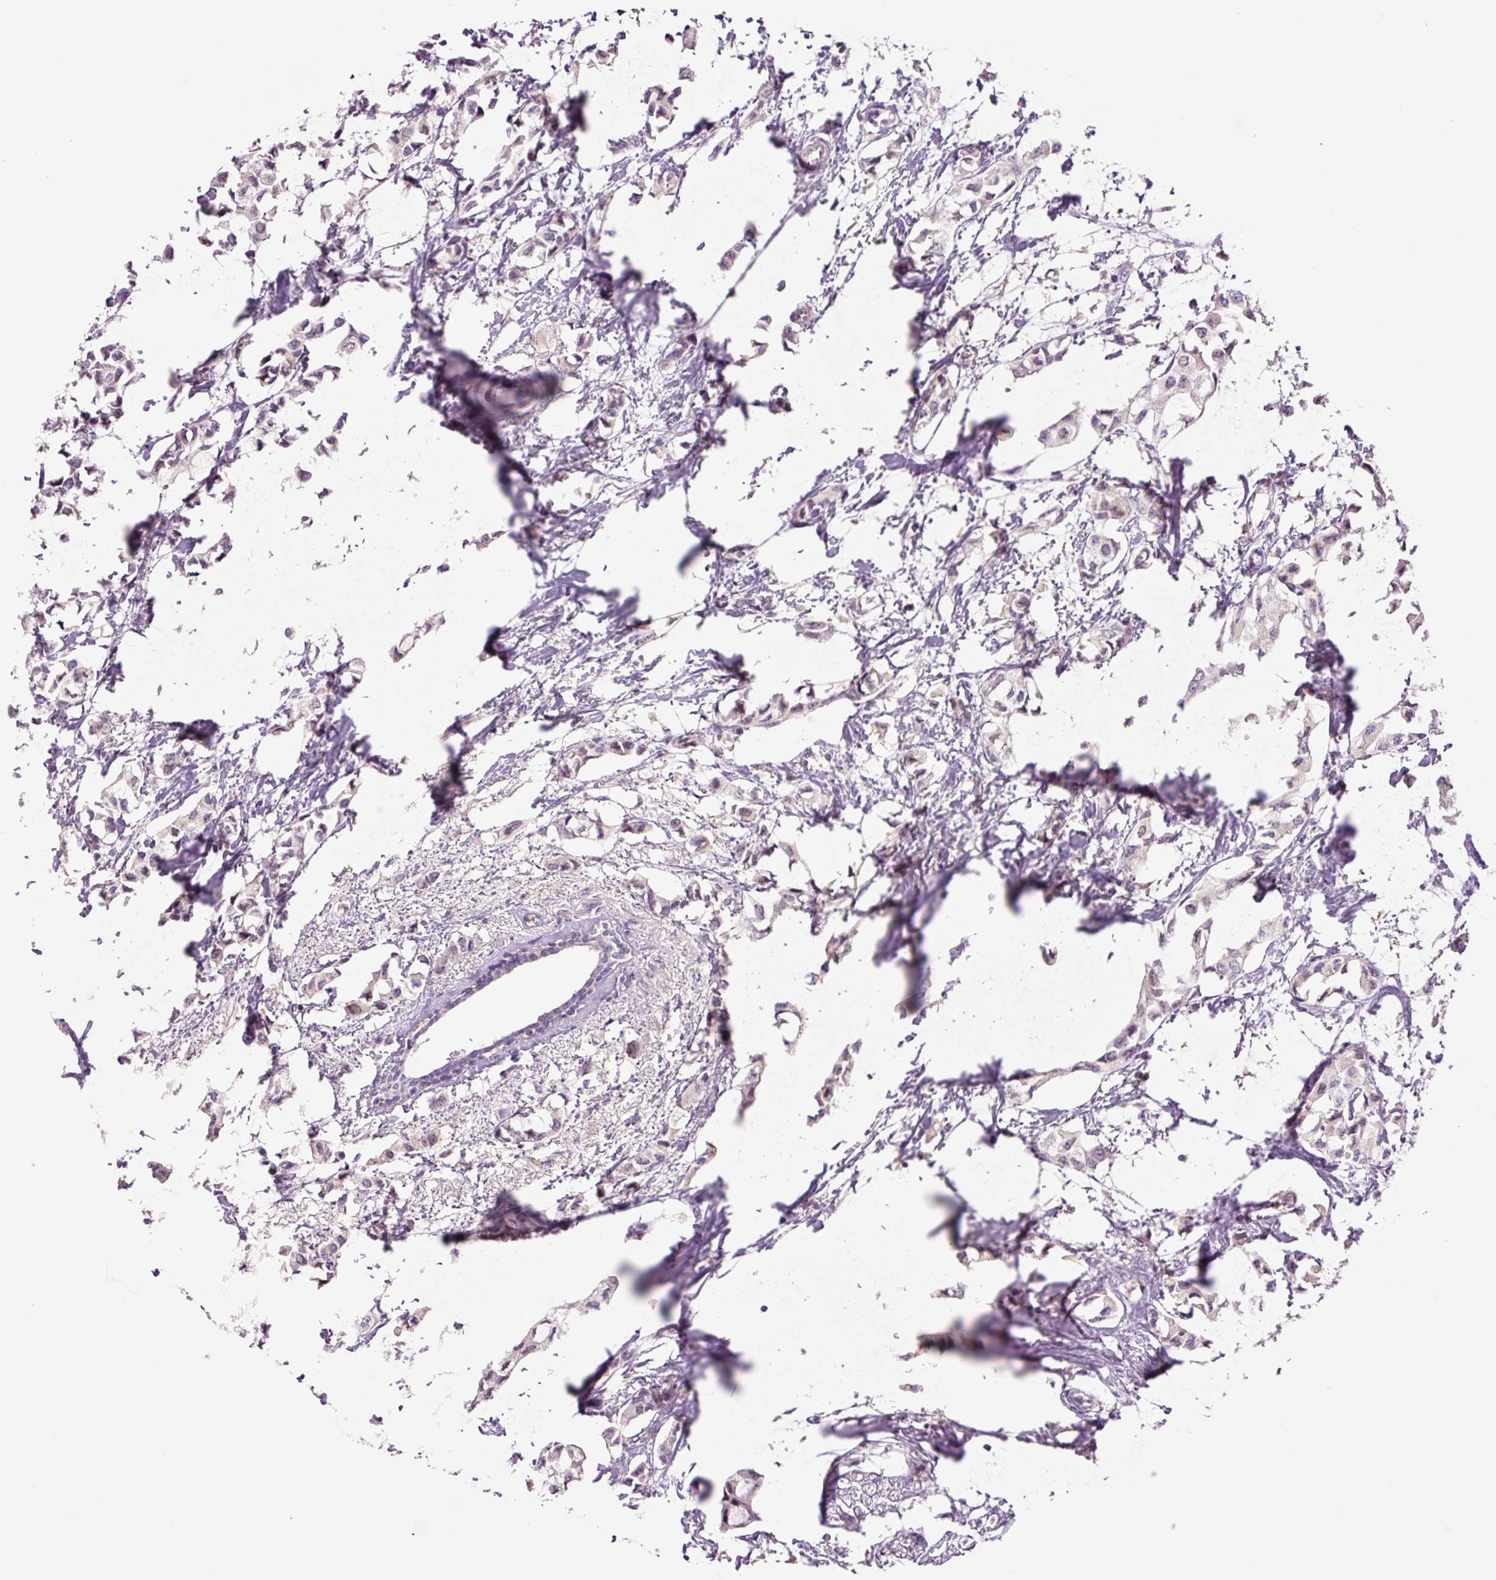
{"staining": {"intensity": "negative", "quantity": "none", "location": "none"}, "tissue": "breast cancer", "cell_type": "Tumor cells", "image_type": "cancer", "snomed": [{"axis": "morphology", "description": "Duct carcinoma"}, {"axis": "topography", "description": "Breast"}], "caption": "Protein analysis of breast cancer (intraductal carcinoma) displays no significant staining in tumor cells.", "gene": "DPPA4", "patient": {"sex": "female", "age": 73}}